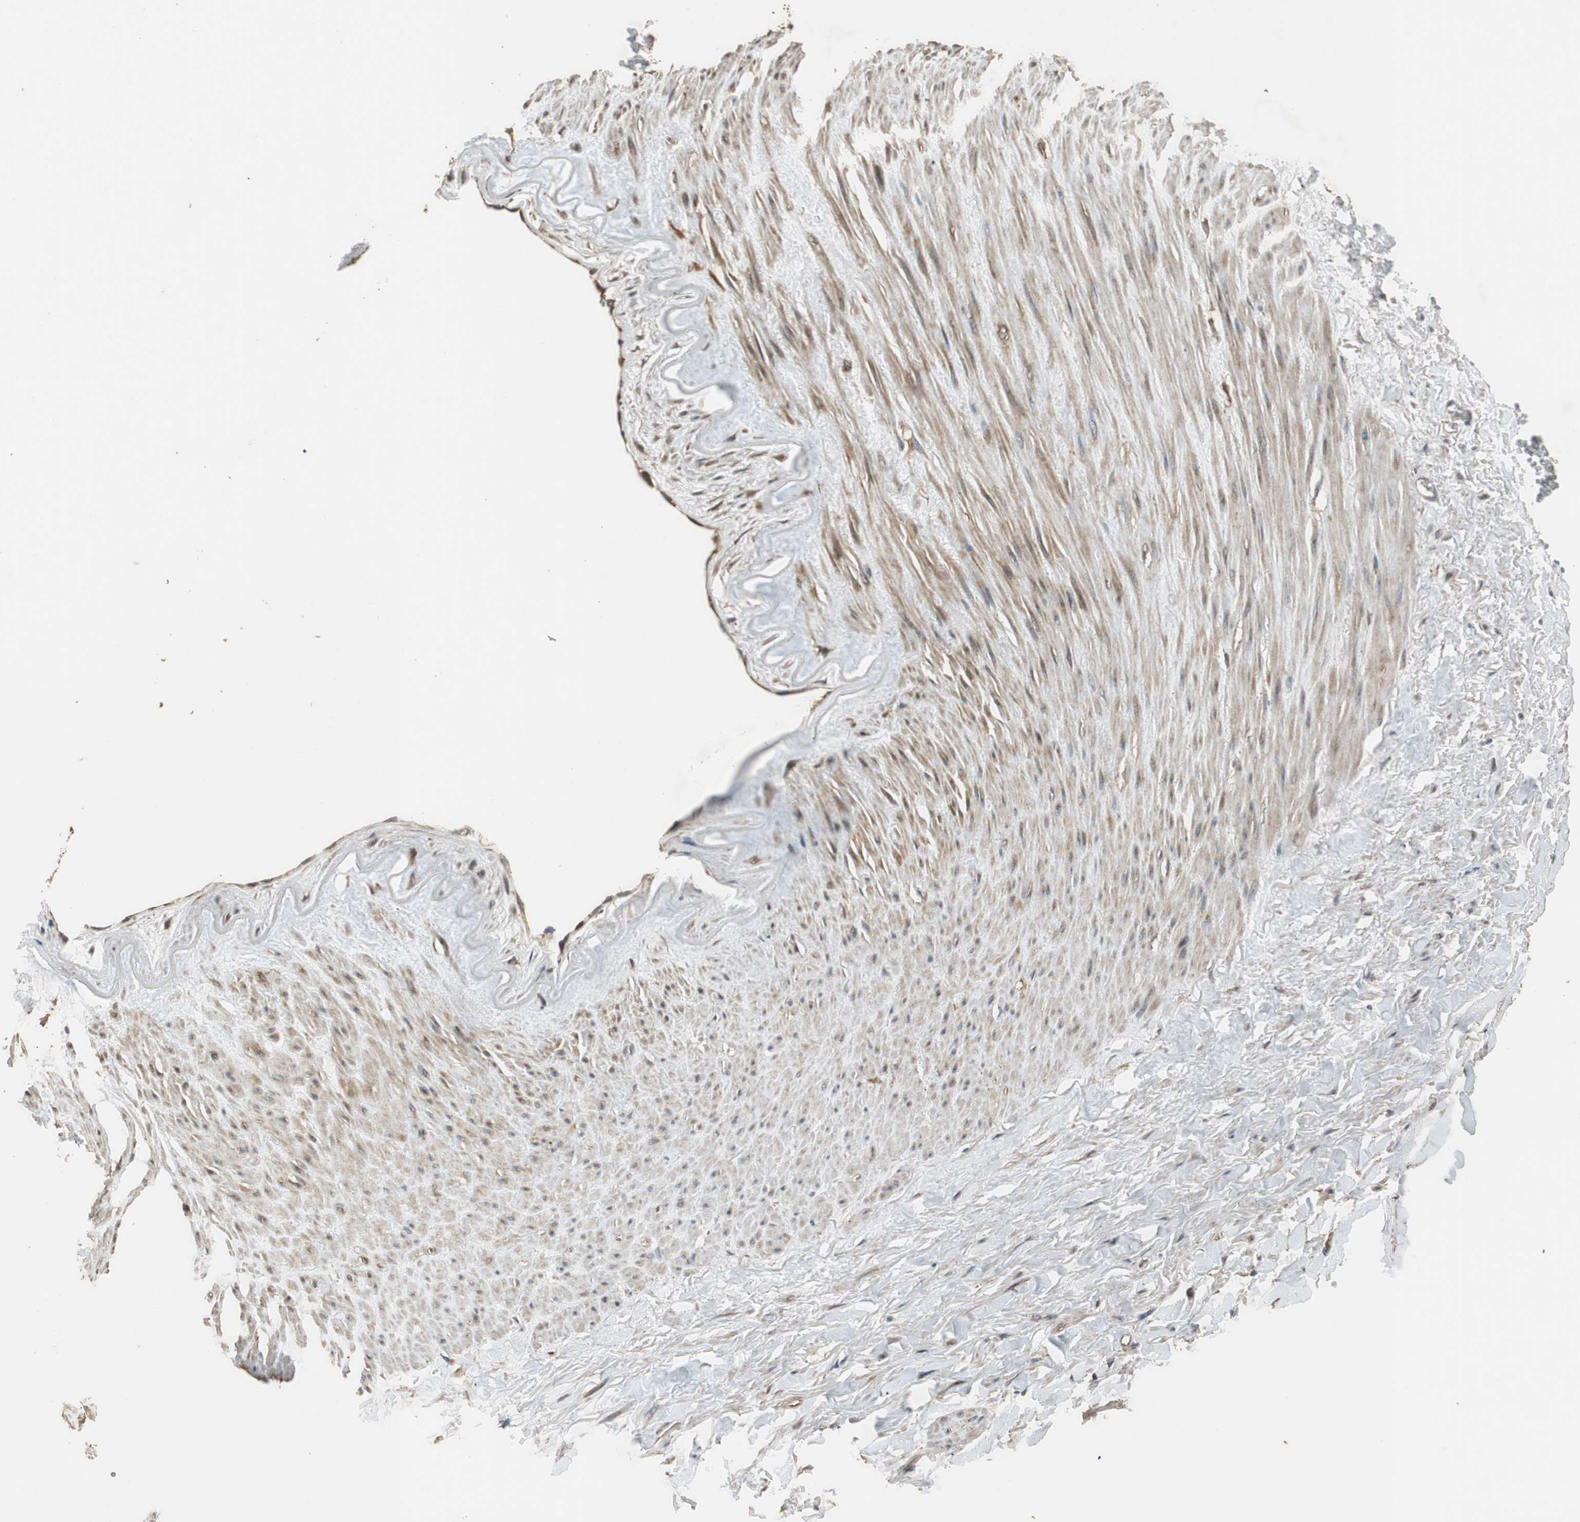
{"staining": {"intensity": "moderate", "quantity": ">75%", "location": "cytoplasmic/membranous"}, "tissue": "adipose tissue", "cell_type": "Adipocytes", "image_type": "normal", "snomed": [{"axis": "morphology", "description": "Normal tissue, NOS"}, {"axis": "topography", "description": "Adipose tissue"}, {"axis": "topography", "description": "Peripheral nerve tissue"}], "caption": "Immunohistochemical staining of unremarkable adipose tissue reveals >75% levels of moderate cytoplasmic/membranous protein expression in approximately >75% of adipocytes.", "gene": "MST1R", "patient": {"sex": "male", "age": 52}}